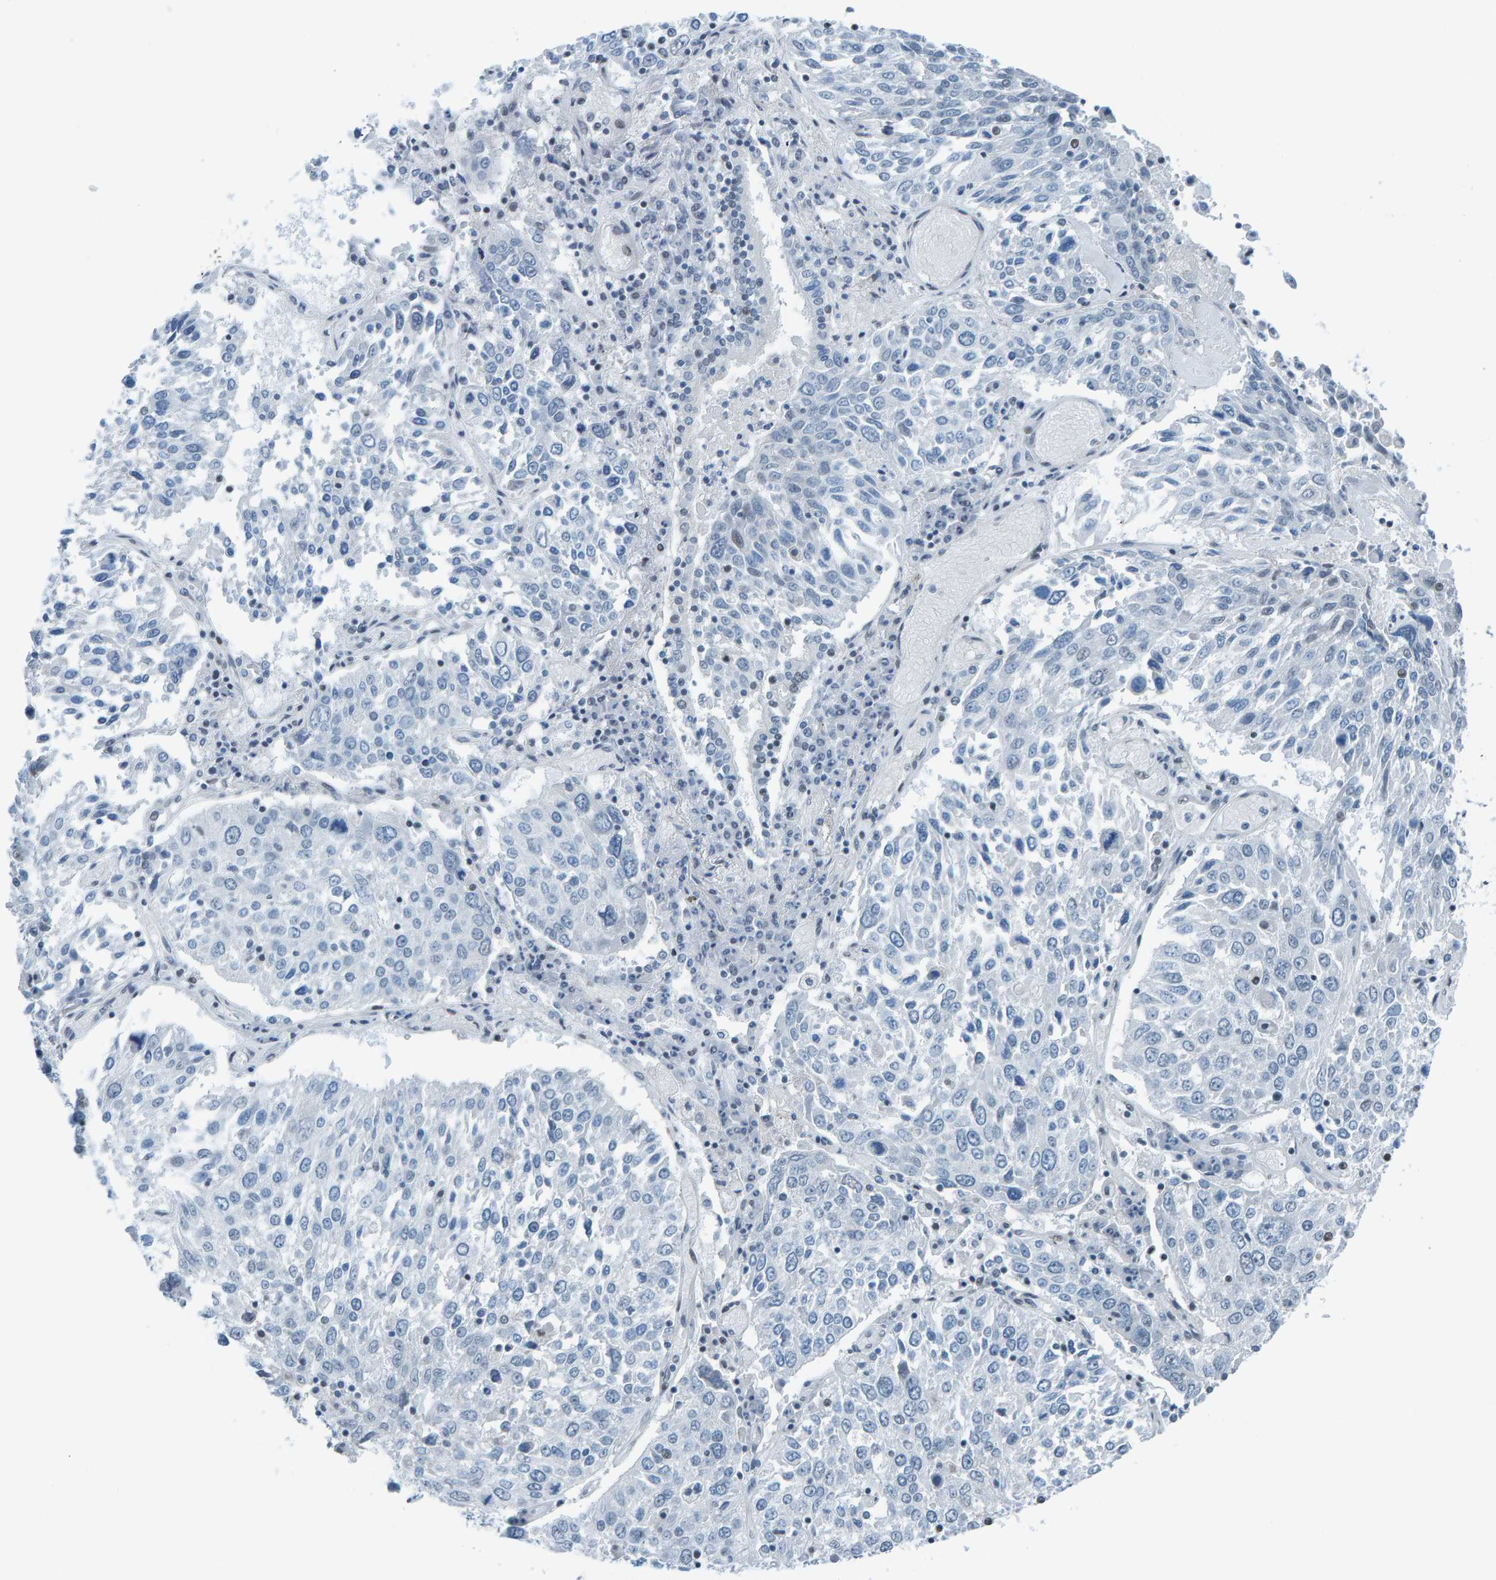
{"staining": {"intensity": "negative", "quantity": "none", "location": "none"}, "tissue": "lung cancer", "cell_type": "Tumor cells", "image_type": "cancer", "snomed": [{"axis": "morphology", "description": "Squamous cell carcinoma, NOS"}, {"axis": "topography", "description": "Lung"}], "caption": "This photomicrograph is of lung cancer (squamous cell carcinoma) stained with immunohistochemistry to label a protein in brown with the nuclei are counter-stained blue. There is no positivity in tumor cells.", "gene": "CNP", "patient": {"sex": "male", "age": 65}}